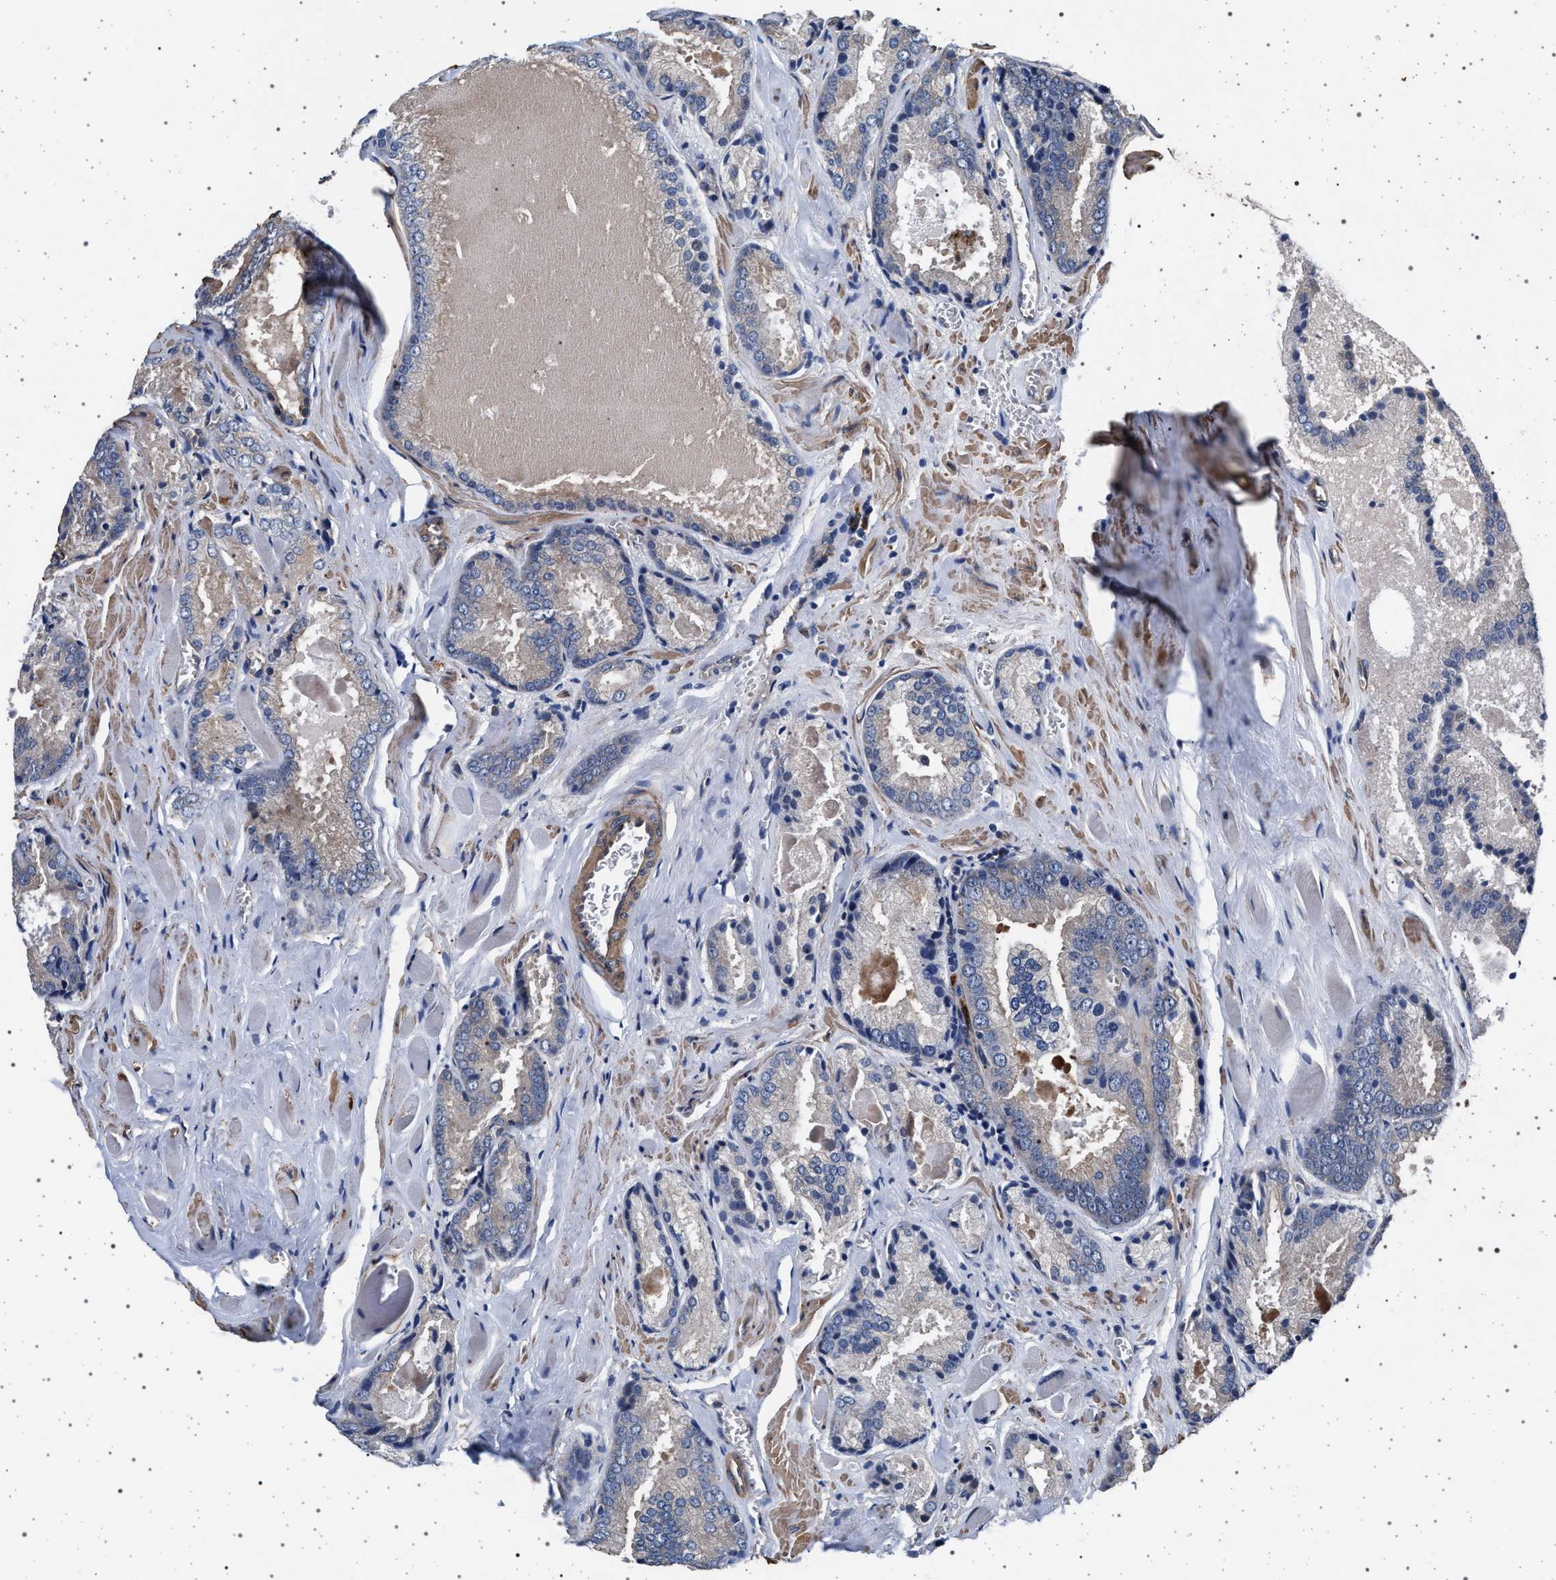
{"staining": {"intensity": "weak", "quantity": "<25%", "location": "cytoplasmic/membranous"}, "tissue": "prostate cancer", "cell_type": "Tumor cells", "image_type": "cancer", "snomed": [{"axis": "morphology", "description": "Adenocarcinoma, Low grade"}, {"axis": "topography", "description": "Prostate"}], "caption": "Tumor cells show no significant positivity in adenocarcinoma (low-grade) (prostate). Brightfield microscopy of IHC stained with DAB (3,3'-diaminobenzidine) (brown) and hematoxylin (blue), captured at high magnification.", "gene": "KCNK6", "patient": {"sex": "male", "age": 64}}